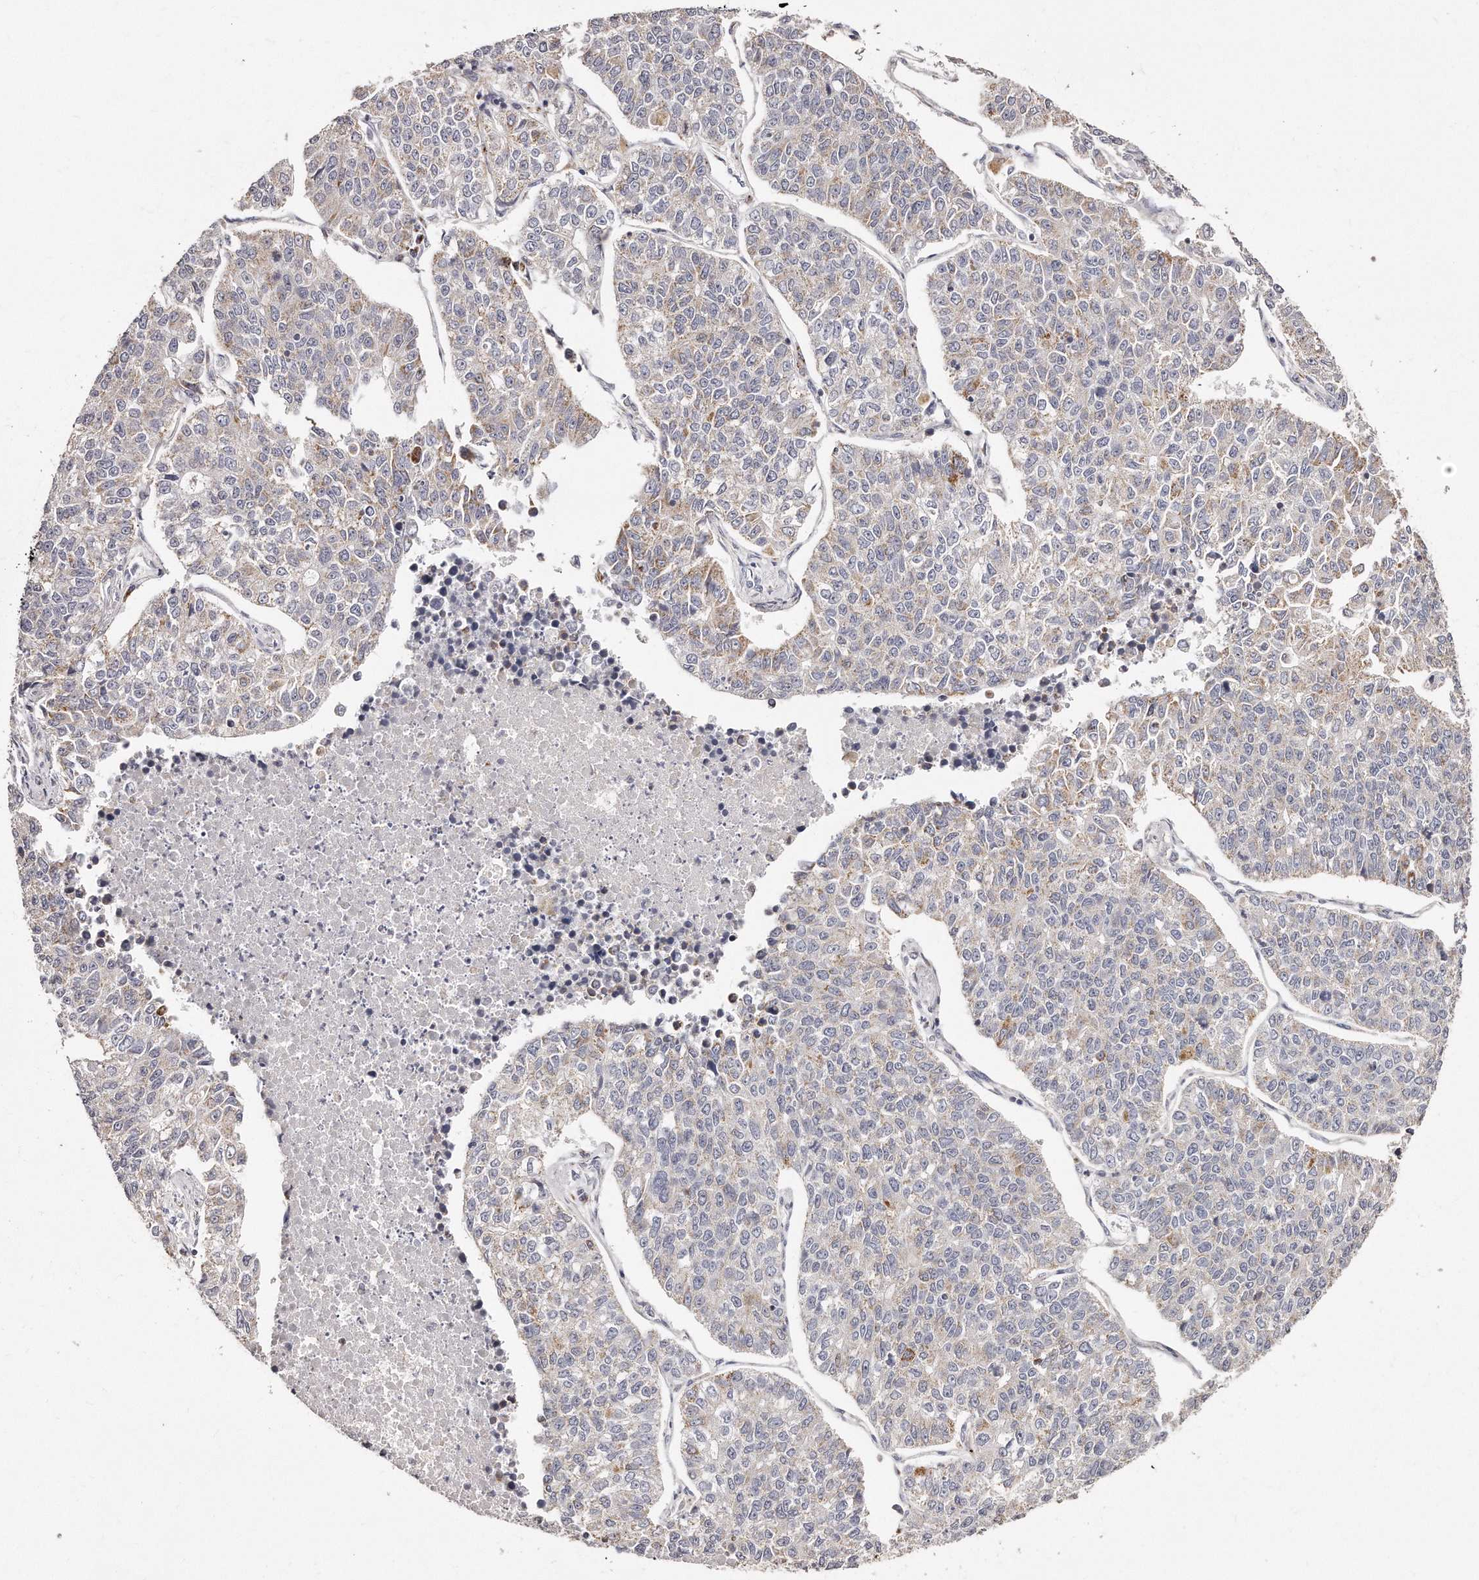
{"staining": {"intensity": "weak", "quantity": "25%-75%", "location": "cytoplasmic/membranous"}, "tissue": "lung cancer", "cell_type": "Tumor cells", "image_type": "cancer", "snomed": [{"axis": "morphology", "description": "Adenocarcinoma, NOS"}, {"axis": "topography", "description": "Lung"}], "caption": "Immunohistochemistry (IHC) of lung cancer exhibits low levels of weak cytoplasmic/membranous staining in about 25%-75% of tumor cells. (DAB = brown stain, brightfield microscopy at high magnification).", "gene": "RTKN", "patient": {"sex": "male", "age": 49}}